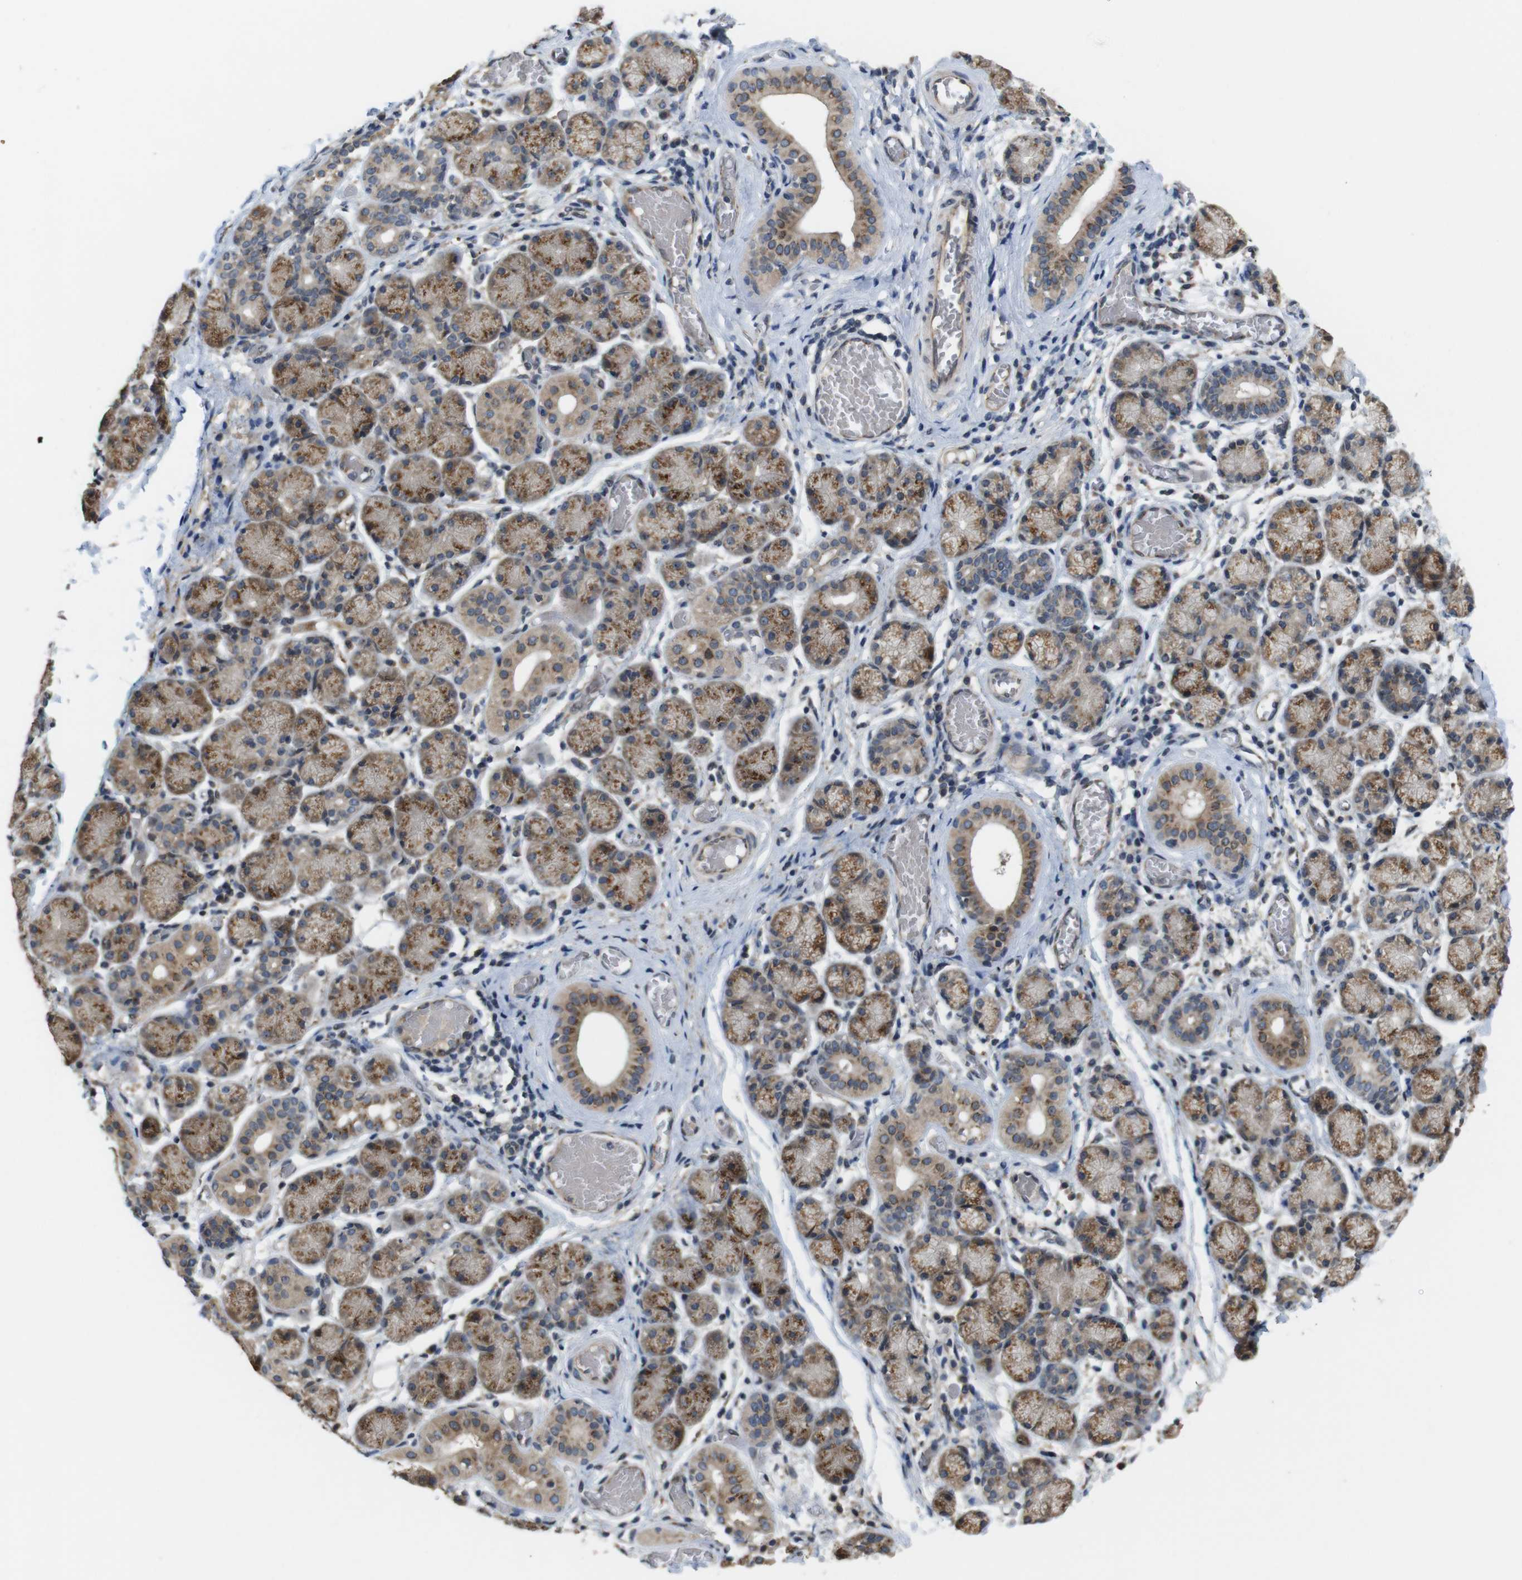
{"staining": {"intensity": "moderate", "quantity": ">75%", "location": "cytoplasmic/membranous"}, "tissue": "salivary gland", "cell_type": "Glandular cells", "image_type": "normal", "snomed": [{"axis": "morphology", "description": "Normal tissue, NOS"}, {"axis": "topography", "description": "Salivary gland"}], "caption": "High-power microscopy captured an immunohistochemistry (IHC) image of normal salivary gland, revealing moderate cytoplasmic/membranous staining in approximately >75% of glandular cells.", "gene": "EFCAB14", "patient": {"sex": "female", "age": 24}}